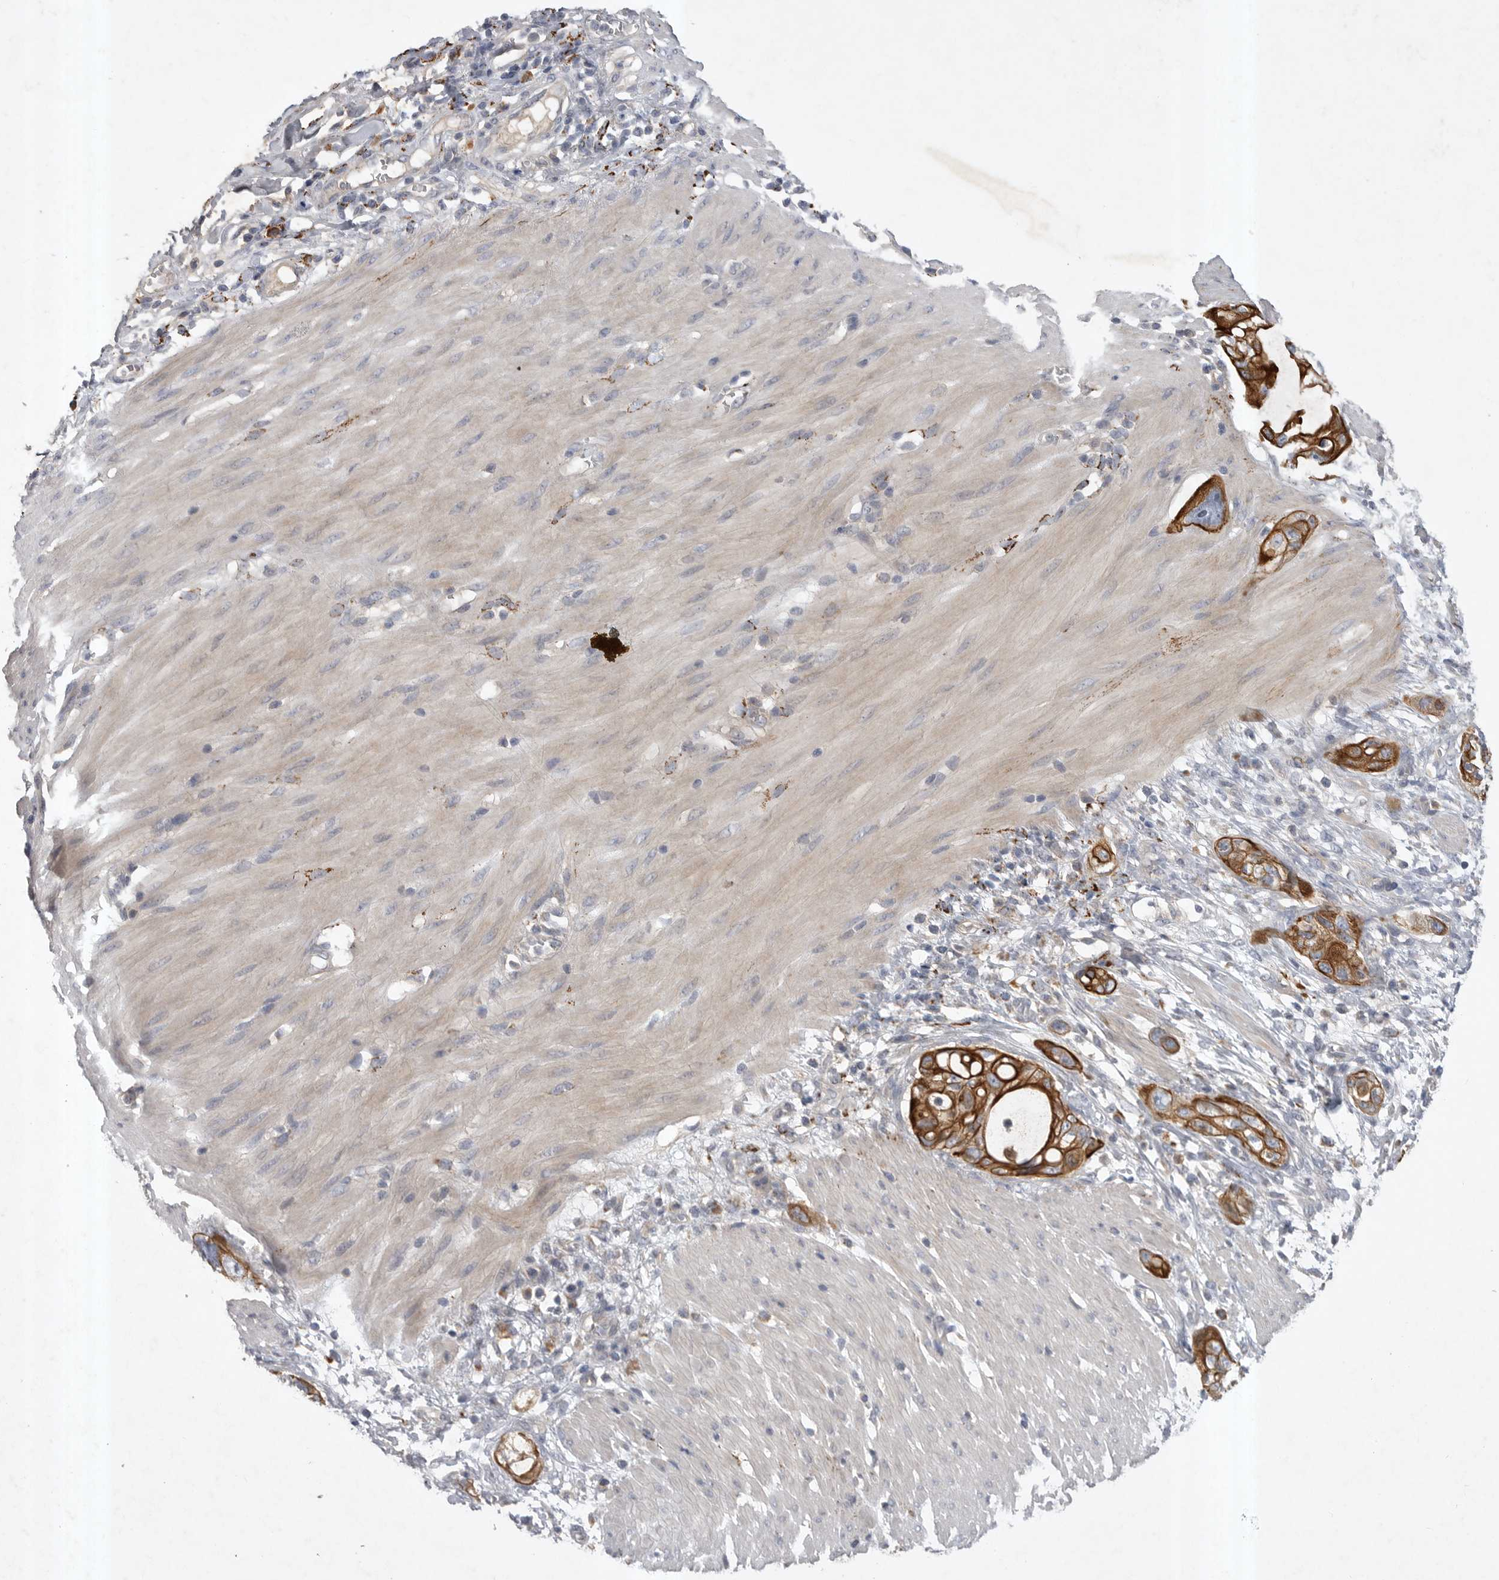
{"staining": {"intensity": "strong", "quantity": ">75%", "location": "cytoplasmic/membranous"}, "tissue": "stomach cancer", "cell_type": "Tumor cells", "image_type": "cancer", "snomed": [{"axis": "morphology", "description": "Adenocarcinoma, NOS"}, {"axis": "topography", "description": "Stomach"}, {"axis": "topography", "description": "Stomach, lower"}], "caption": "Immunohistochemistry (IHC) of stomach cancer reveals high levels of strong cytoplasmic/membranous staining in about >75% of tumor cells.", "gene": "DHDDS", "patient": {"sex": "female", "age": 48}}